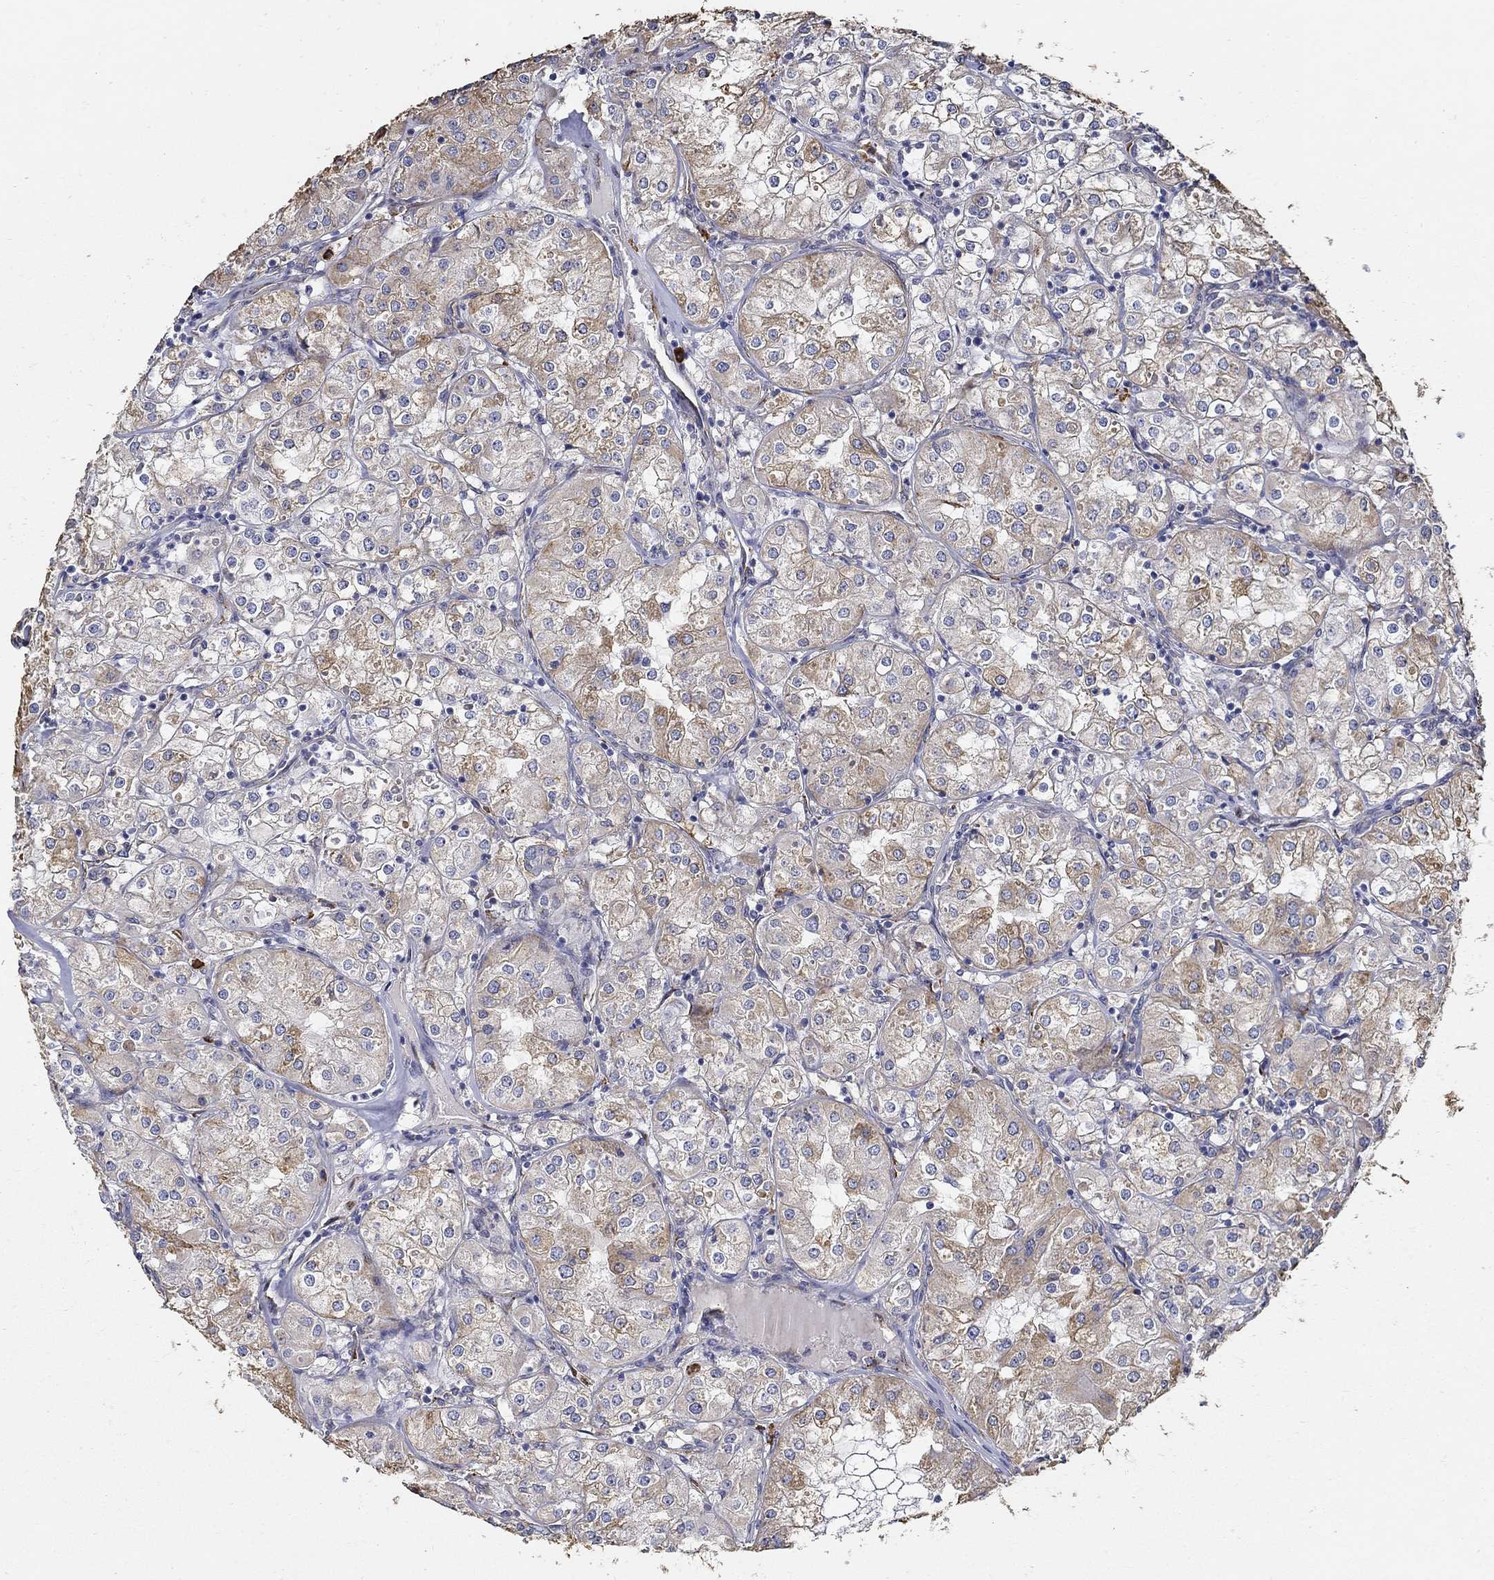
{"staining": {"intensity": "moderate", "quantity": "25%-75%", "location": "cytoplasmic/membranous"}, "tissue": "renal cancer", "cell_type": "Tumor cells", "image_type": "cancer", "snomed": [{"axis": "morphology", "description": "Adenocarcinoma, NOS"}, {"axis": "topography", "description": "Kidney"}], "caption": "A brown stain shows moderate cytoplasmic/membranous positivity of a protein in renal cancer tumor cells.", "gene": "EMILIN3", "patient": {"sex": "male", "age": 77}}